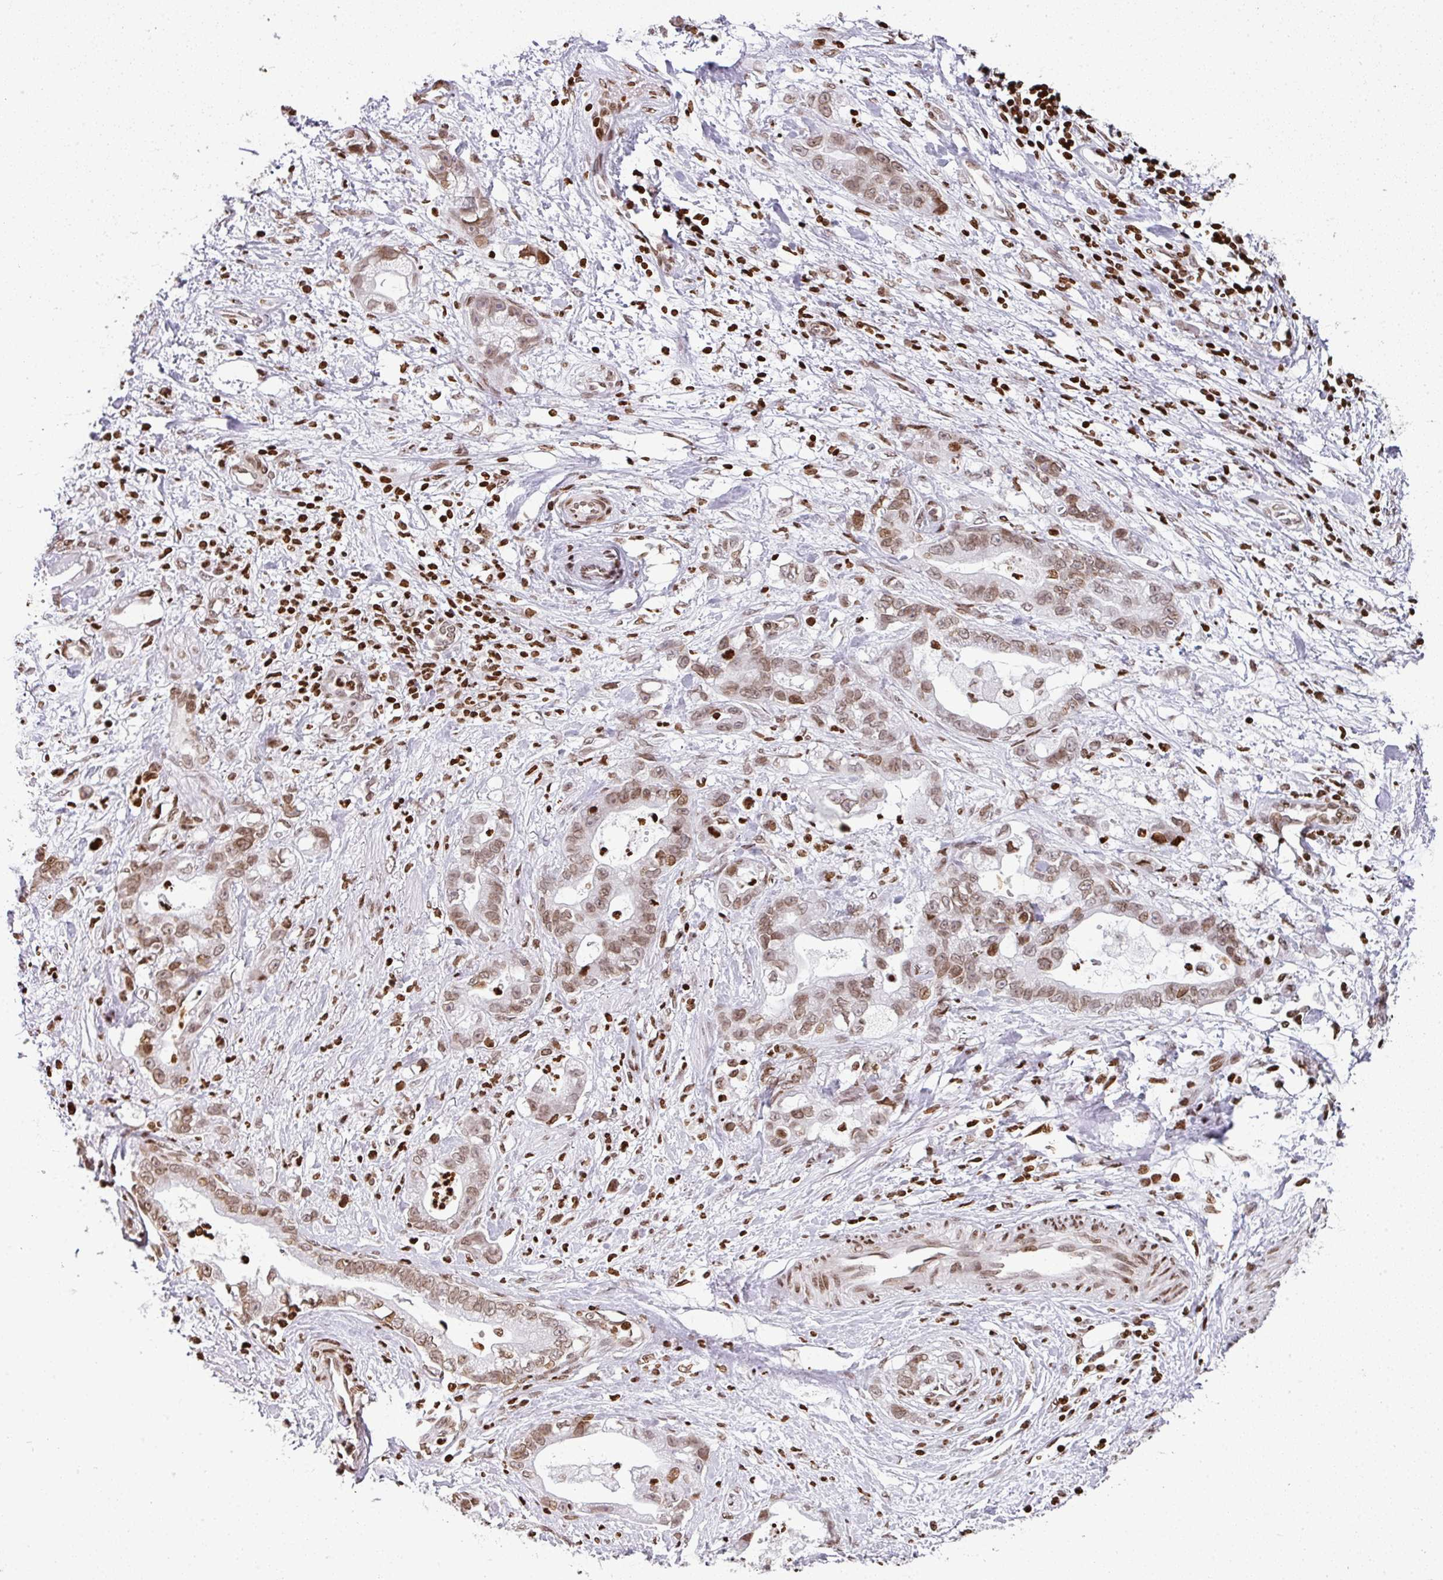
{"staining": {"intensity": "moderate", "quantity": ">75%", "location": "nuclear"}, "tissue": "stomach cancer", "cell_type": "Tumor cells", "image_type": "cancer", "snomed": [{"axis": "morphology", "description": "Adenocarcinoma, NOS"}, {"axis": "topography", "description": "Stomach"}], "caption": "Stomach cancer stained with immunohistochemistry (IHC) demonstrates moderate nuclear expression in approximately >75% of tumor cells.", "gene": "RASL11A", "patient": {"sex": "male", "age": 55}}